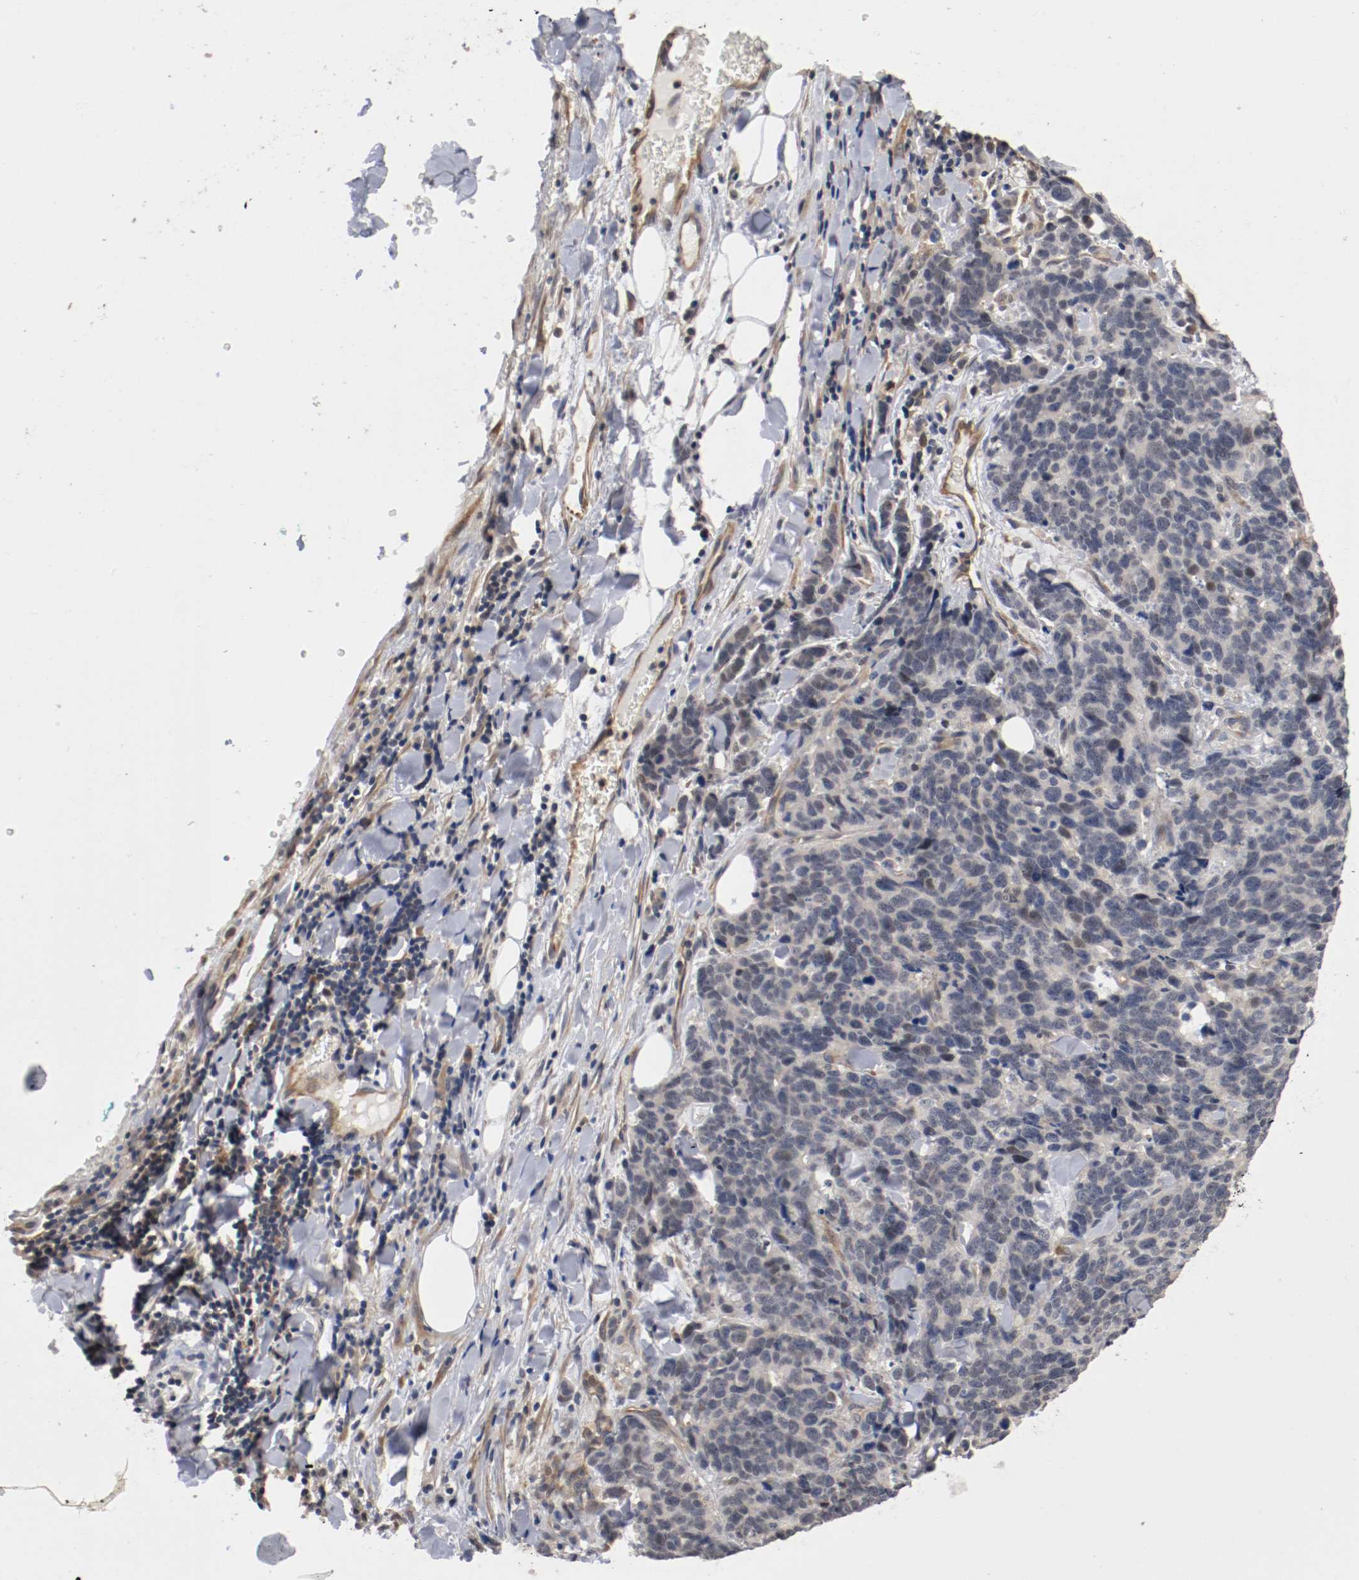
{"staining": {"intensity": "weak", "quantity": "<25%", "location": "nuclear"}, "tissue": "lung cancer", "cell_type": "Tumor cells", "image_type": "cancer", "snomed": [{"axis": "morphology", "description": "Neoplasm, malignant, NOS"}, {"axis": "topography", "description": "Lung"}], "caption": "Lung cancer was stained to show a protein in brown. There is no significant positivity in tumor cells.", "gene": "RBM23", "patient": {"sex": "female", "age": 58}}